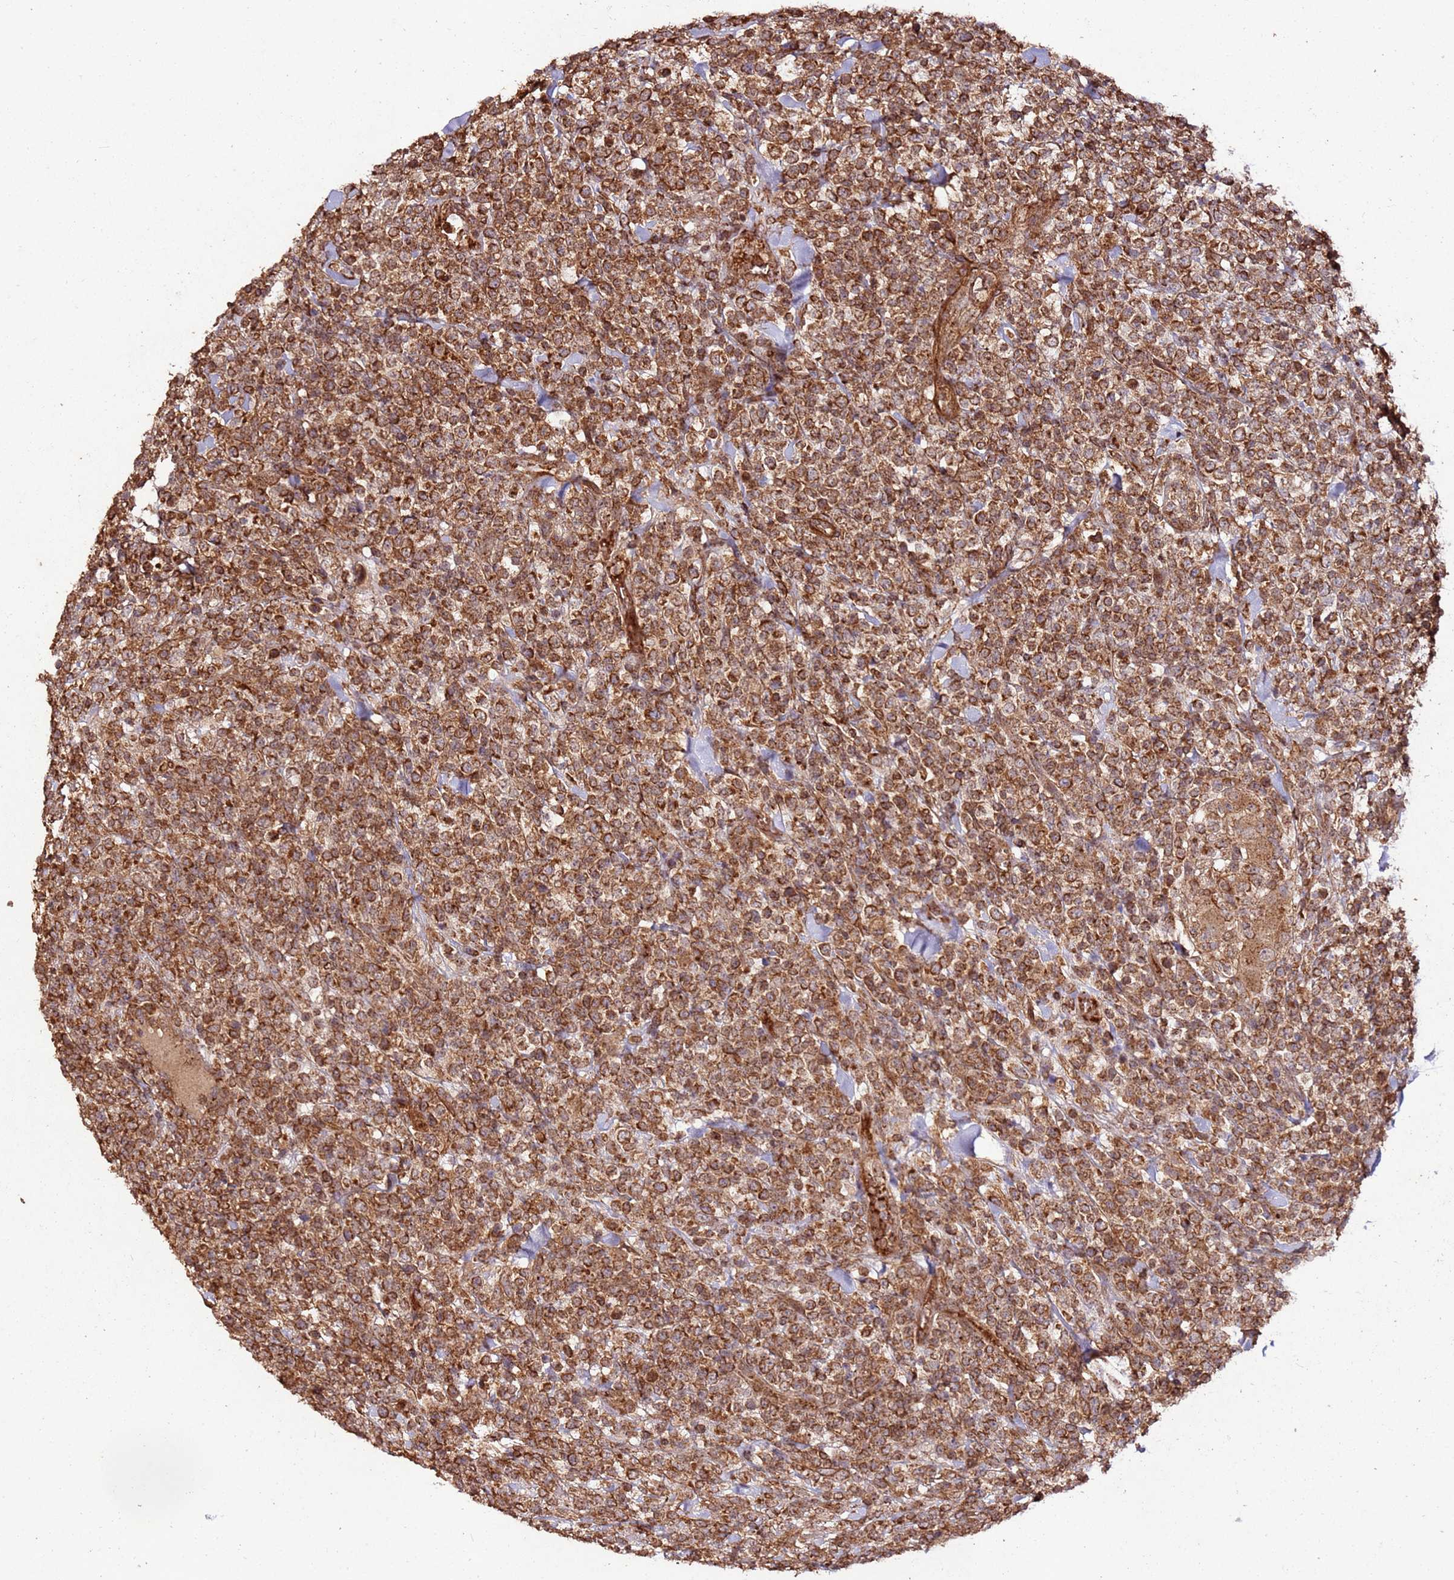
{"staining": {"intensity": "strong", "quantity": ">75%", "location": "cytoplasmic/membranous"}, "tissue": "lymphoma", "cell_type": "Tumor cells", "image_type": "cancer", "snomed": [{"axis": "morphology", "description": "Malignant lymphoma, non-Hodgkin's type, High grade"}, {"axis": "topography", "description": "Colon"}], "caption": "Immunohistochemistry (DAB (3,3'-diaminobenzidine)) staining of high-grade malignant lymphoma, non-Hodgkin's type exhibits strong cytoplasmic/membranous protein positivity in approximately >75% of tumor cells.", "gene": "FAM186A", "patient": {"sex": "female", "age": 53}}